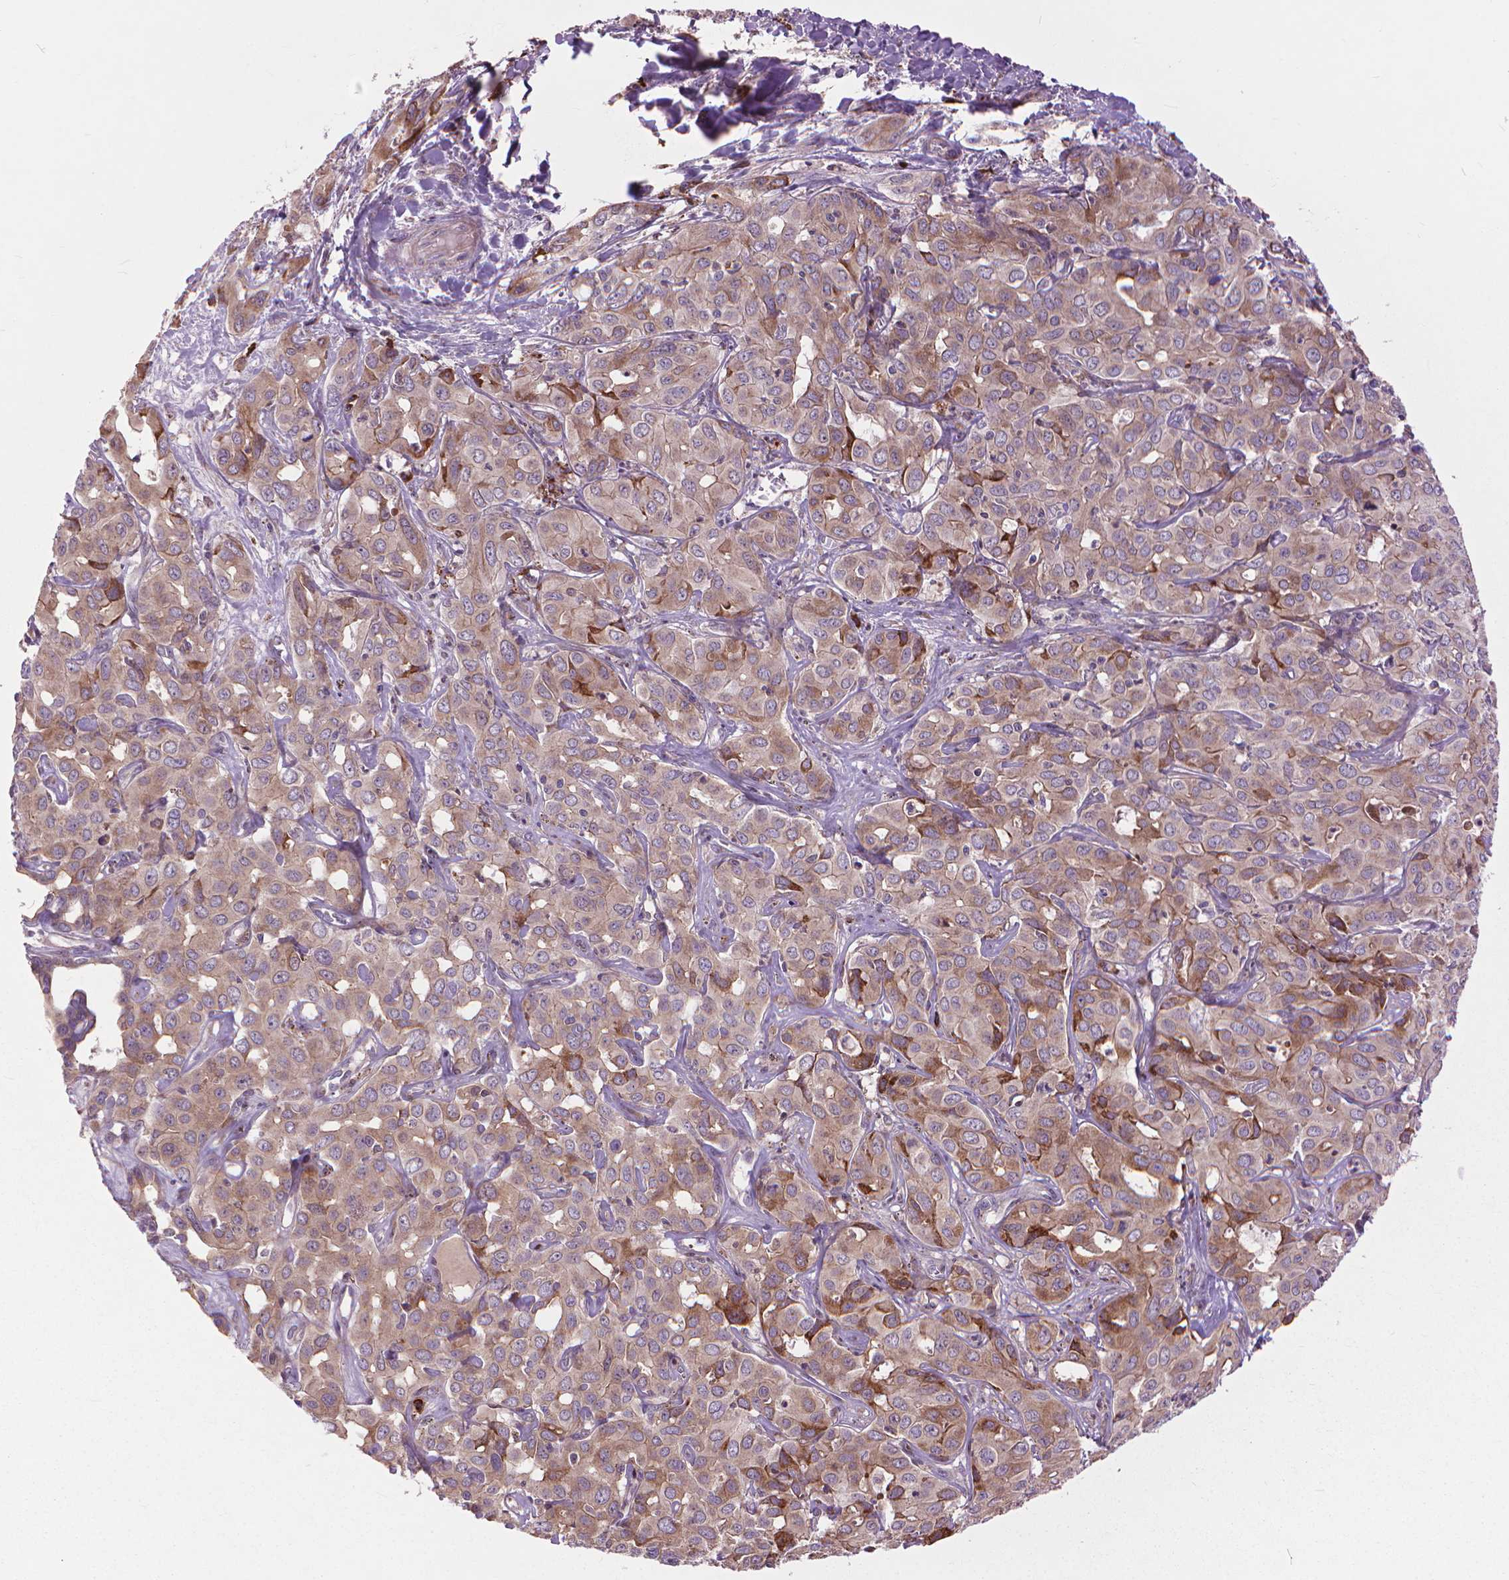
{"staining": {"intensity": "moderate", "quantity": "<25%", "location": "cytoplasmic/membranous"}, "tissue": "liver cancer", "cell_type": "Tumor cells", "image_type": "cancer", "snomed": [{"axis": "morphology", "description": "Cholangiocarcinoma"}, {"axis": "topography", "description": "Liver"}], "caption": "This is a photomicrograph of immunohistochemistry staining of liver cholangiocarcinoma, which shows moderate positivity in the cytoplasmic/membranous of tumor cells.", "gene": "MYH14", "patient": {"sex": "female", "age": 60}}